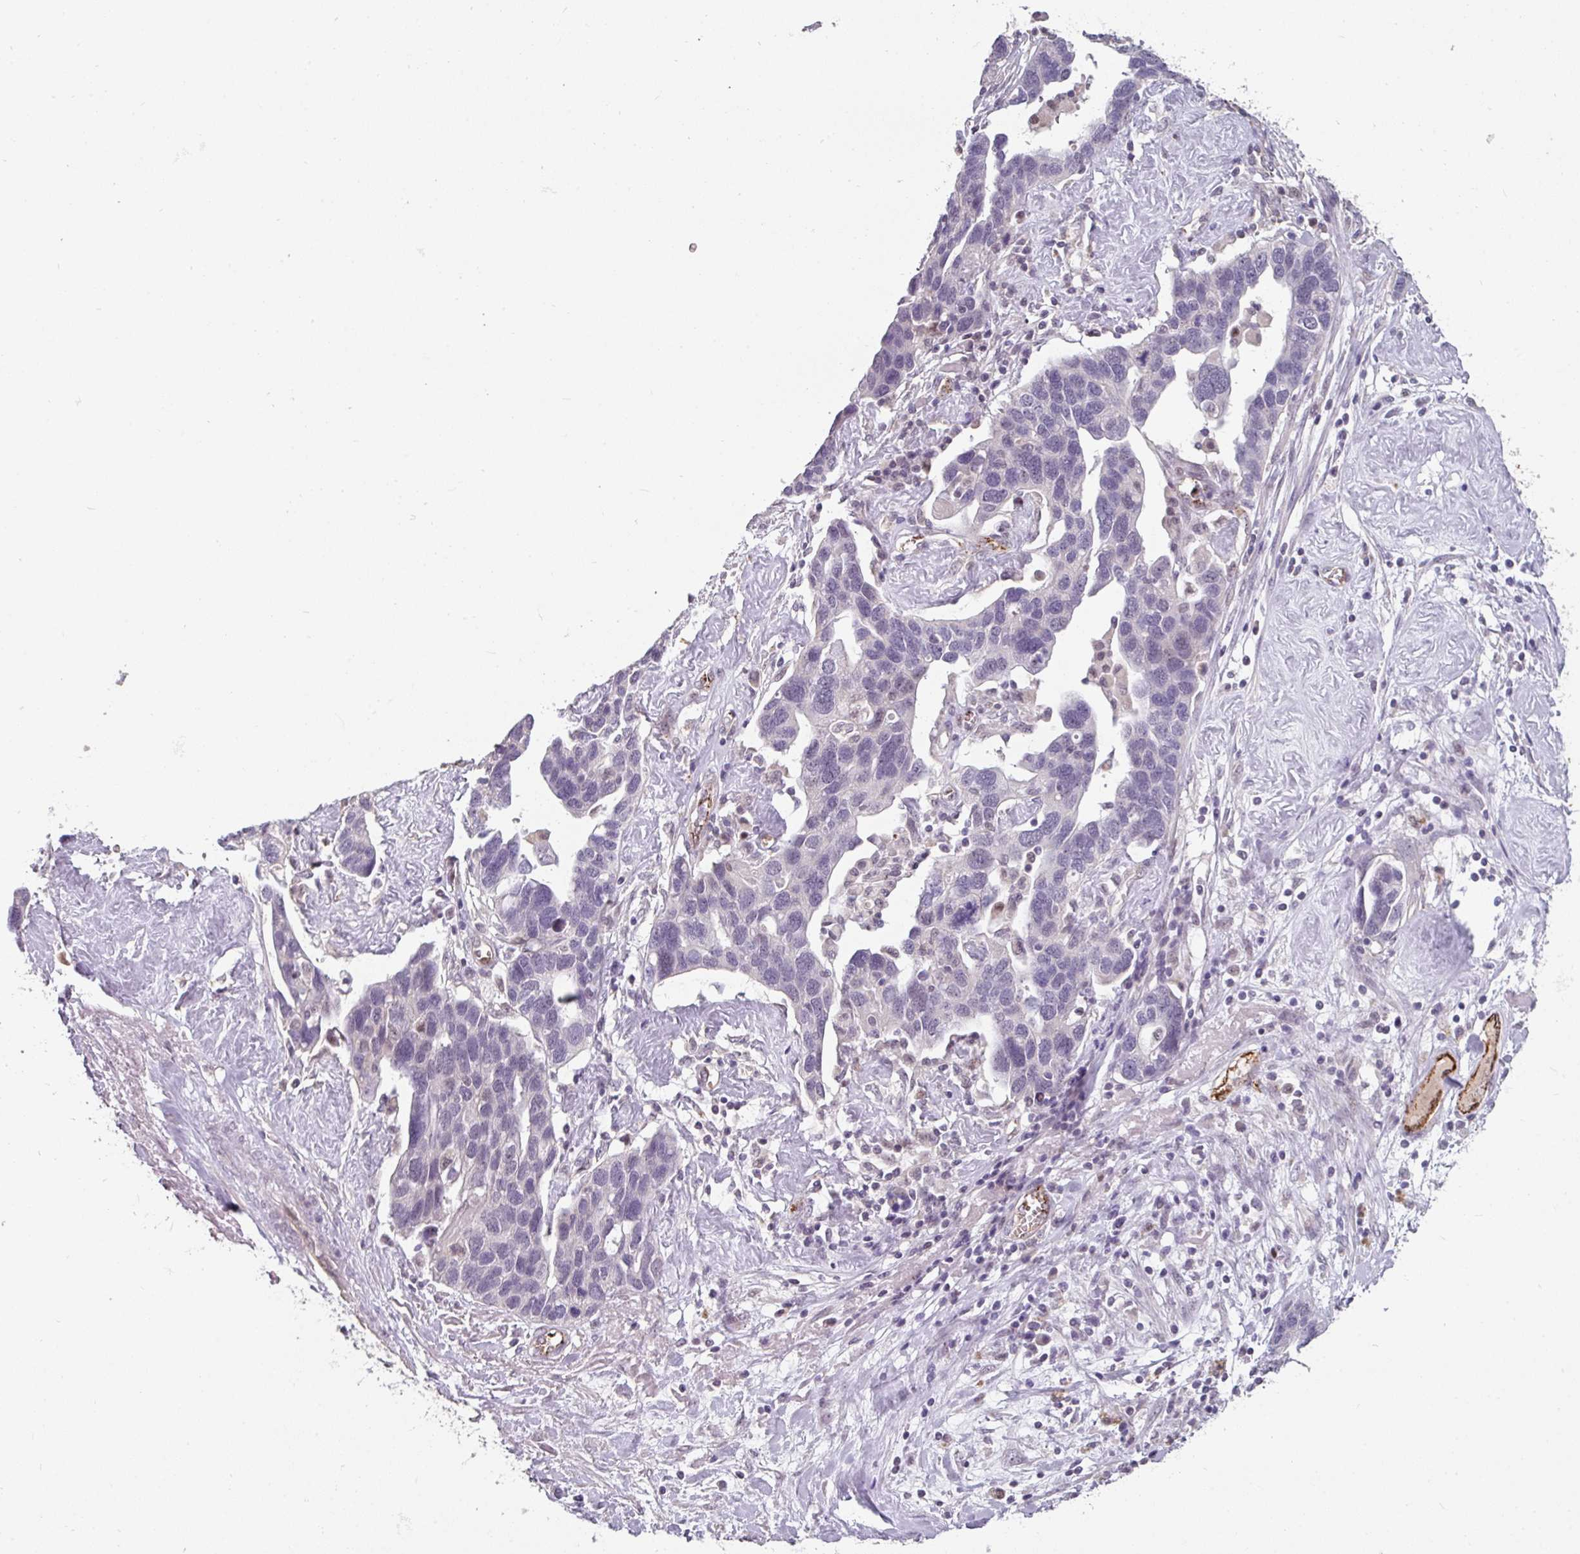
{"staining": {"intensity": "negative", "quantity": "none", "location": "none"}, "tissue": "ovarian cancer", "cell_type": "Tumor cells", "image_type": "cancer", "snomed": [{"axis": "morphology", "description": "Cystadenocarcinoma, serous, NOS"}, {"axis": "topography", "description": "Ovary"}], "caption": "Tumor cells are negative for protein expression in human ovarian cancer (serous cystadenocarcinoma). Nuclei are stained in blue.", "gene": "SIDT2", "patient": {"sex": "female", "age": 54}}